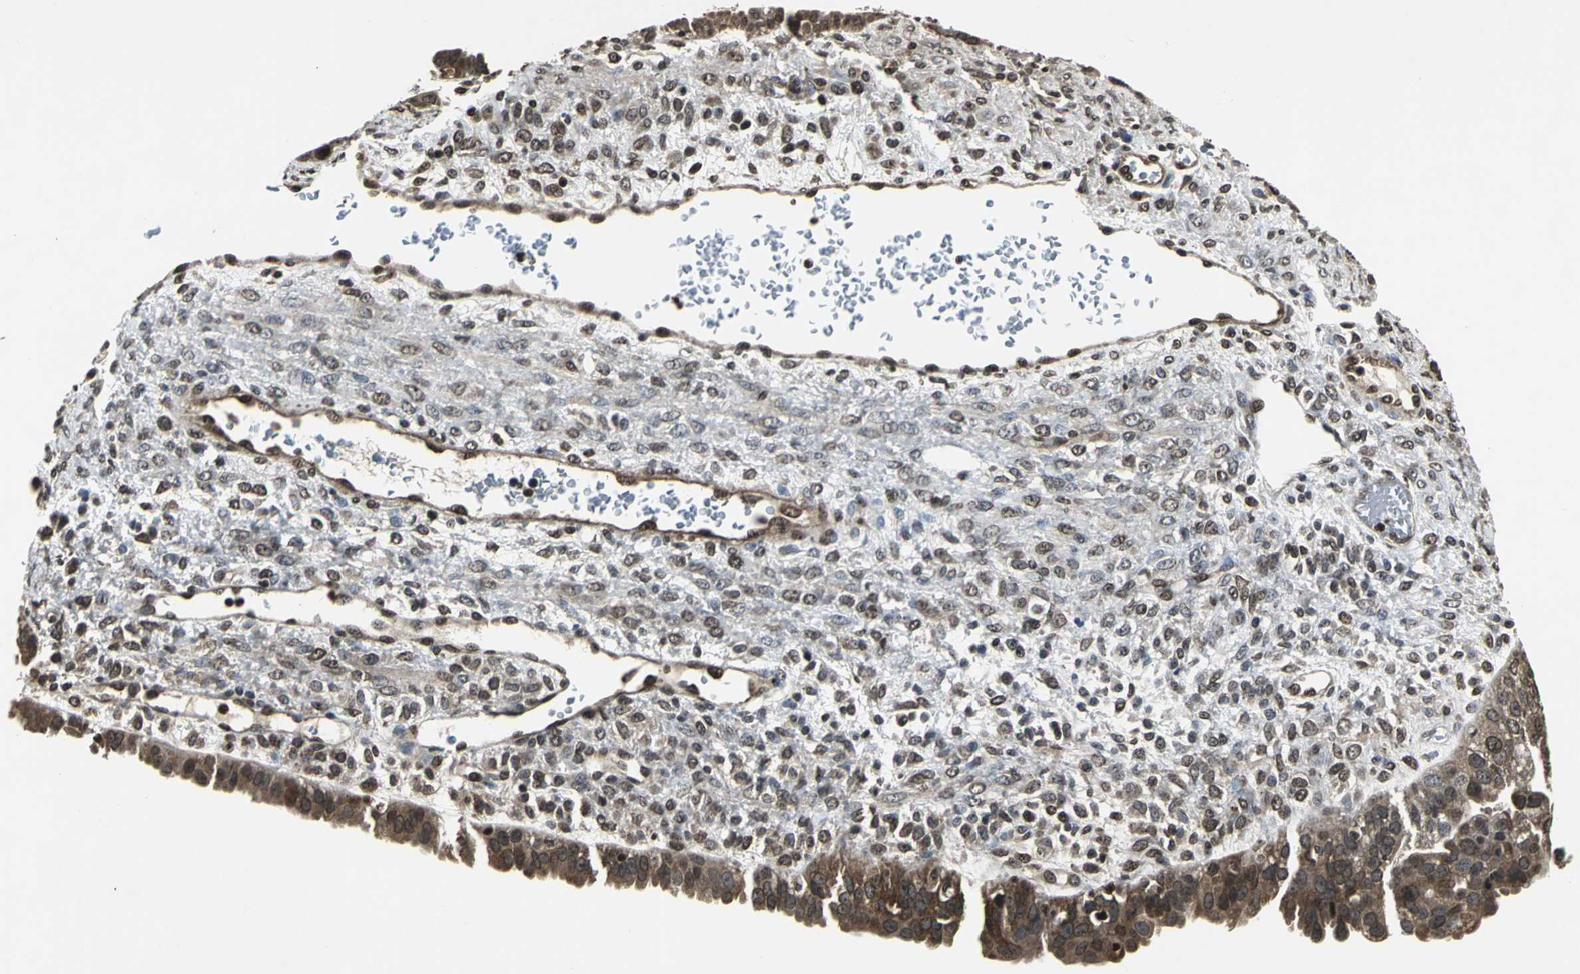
{"staining": {"intensity": "strong", "quantity": ">75%", "location": "cytoplasmic/membranous,nuclear"}, "tissue": "ovarian cancer", "cell_type": "Tumor cells", "image_type": "cancer", "snomed": [{"axis": "morphology", "description": "Carcinoma, NOS"}, {"axis": "topography", "description": "Soft tissue"}, {"axis": "topography", "description": "Ovary"}], "caption": "Immunohistochemical staining of carcinoma (ovarian) displays high levels of strong cytoplasmic/membranous and nuclear protein staining in about >75% of tumor cells. Nuclei are stained in blue.", "gene": "AHR", "patient": {"sex": "female", "age": 54}}